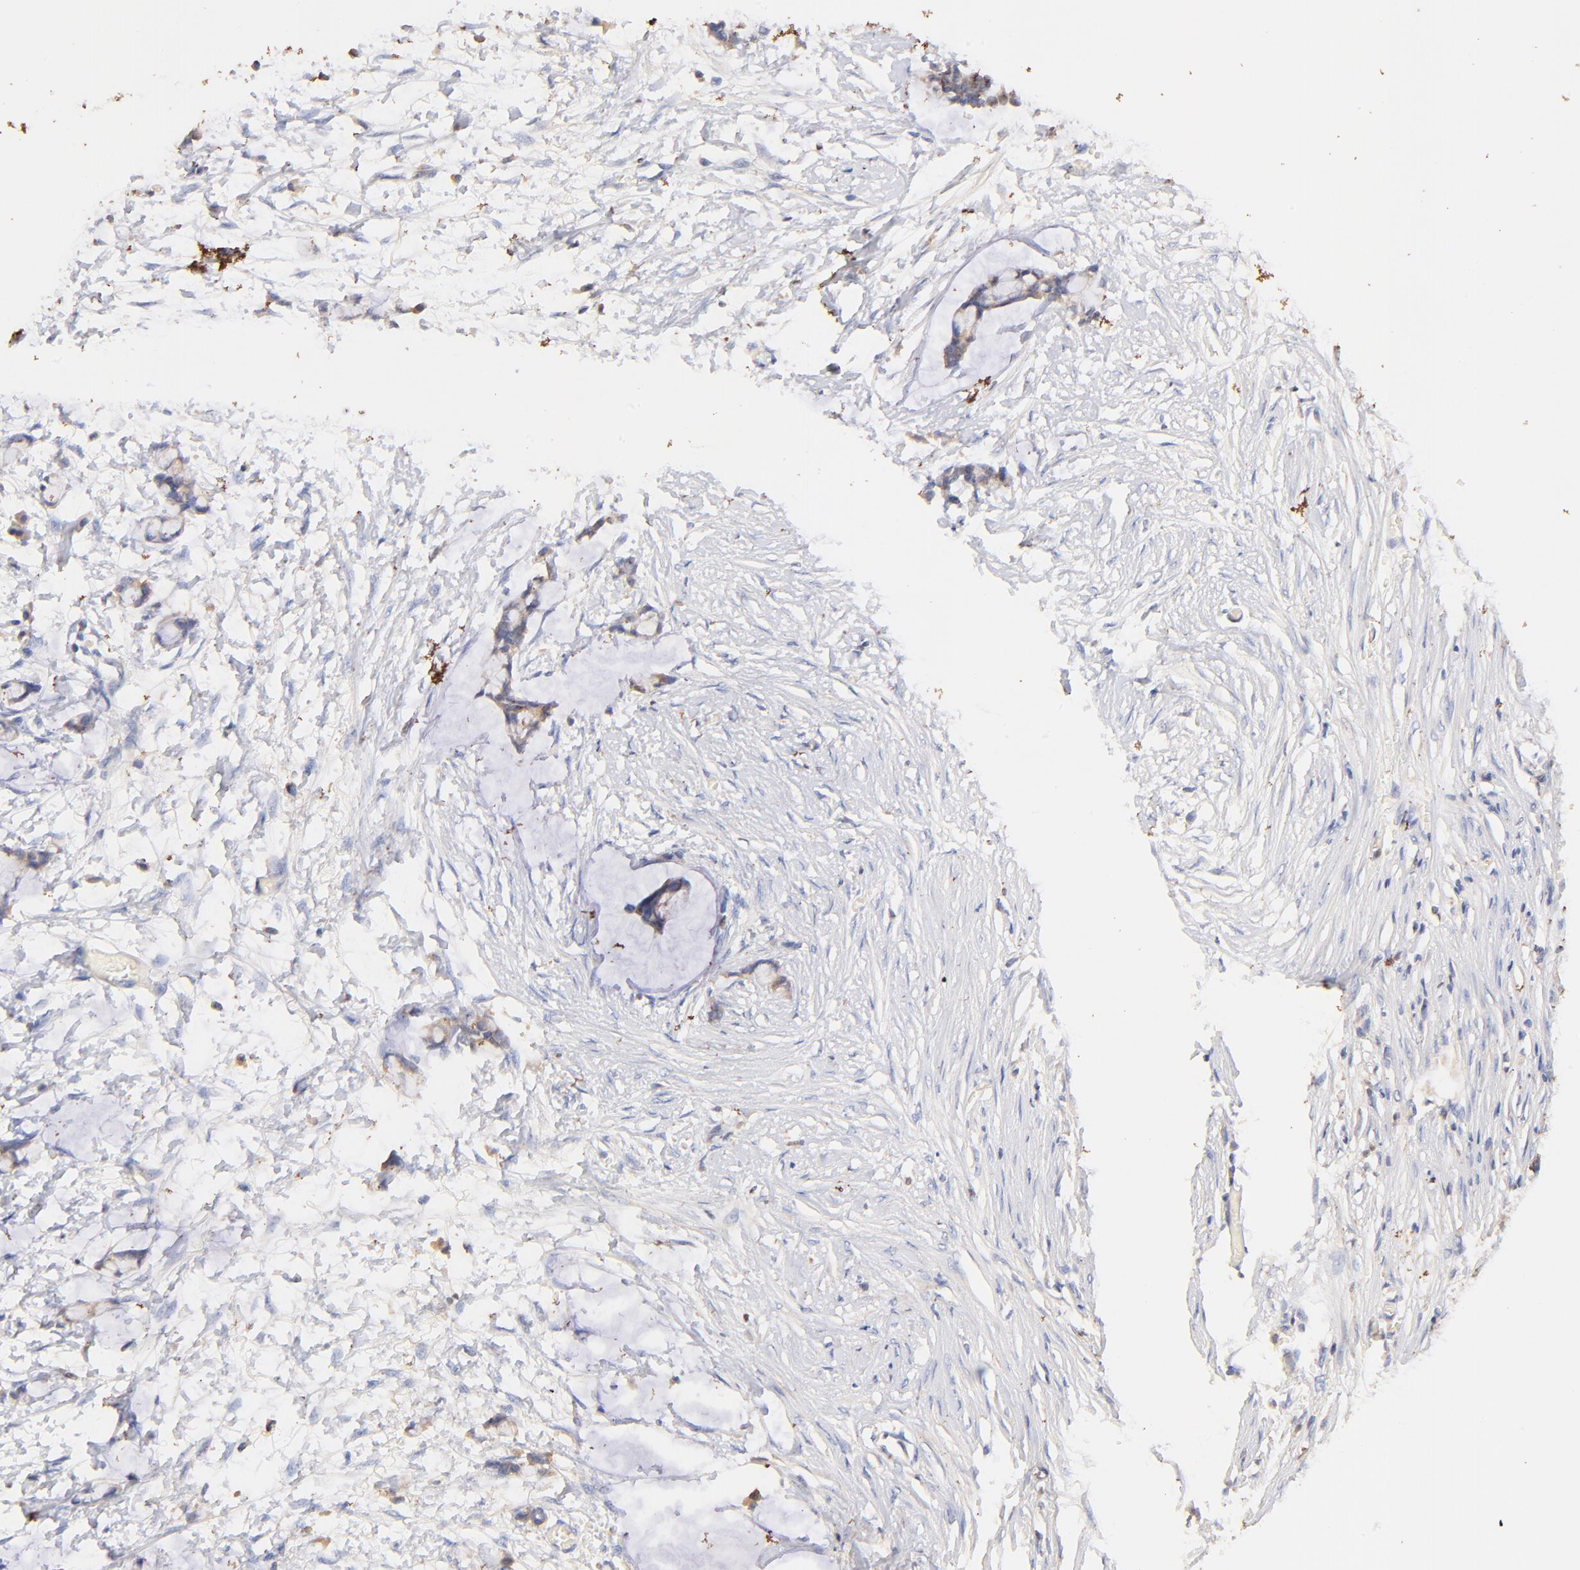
{"staining": {"intensity": "weak", "quantity": ">75%", "location": "cytoplasmic/membranous"}, "tissue": "colorectal cancer", "cell_type": "Tumor cells", "image_type": "cancer", "snomed": [{"axis": "morphology", "description": "Normal tissue, NOS"}, {"axis": "morphology", "description": "Adenocarcinoma, NOS"}, {"axis": "topography", "description": "Colon"}, {"axis": "topography", "description": "Peripheral nerve tissue"}], "caption": "Approximately >75% of tumor cells in adenocarcinoma (colorectal) display weak cytoplasmic/membranous protein expression as visualized by brown immunohistochemical staining.", "gene": "IGLV7-43", "patient": {"sex": "male", "age": 14}}